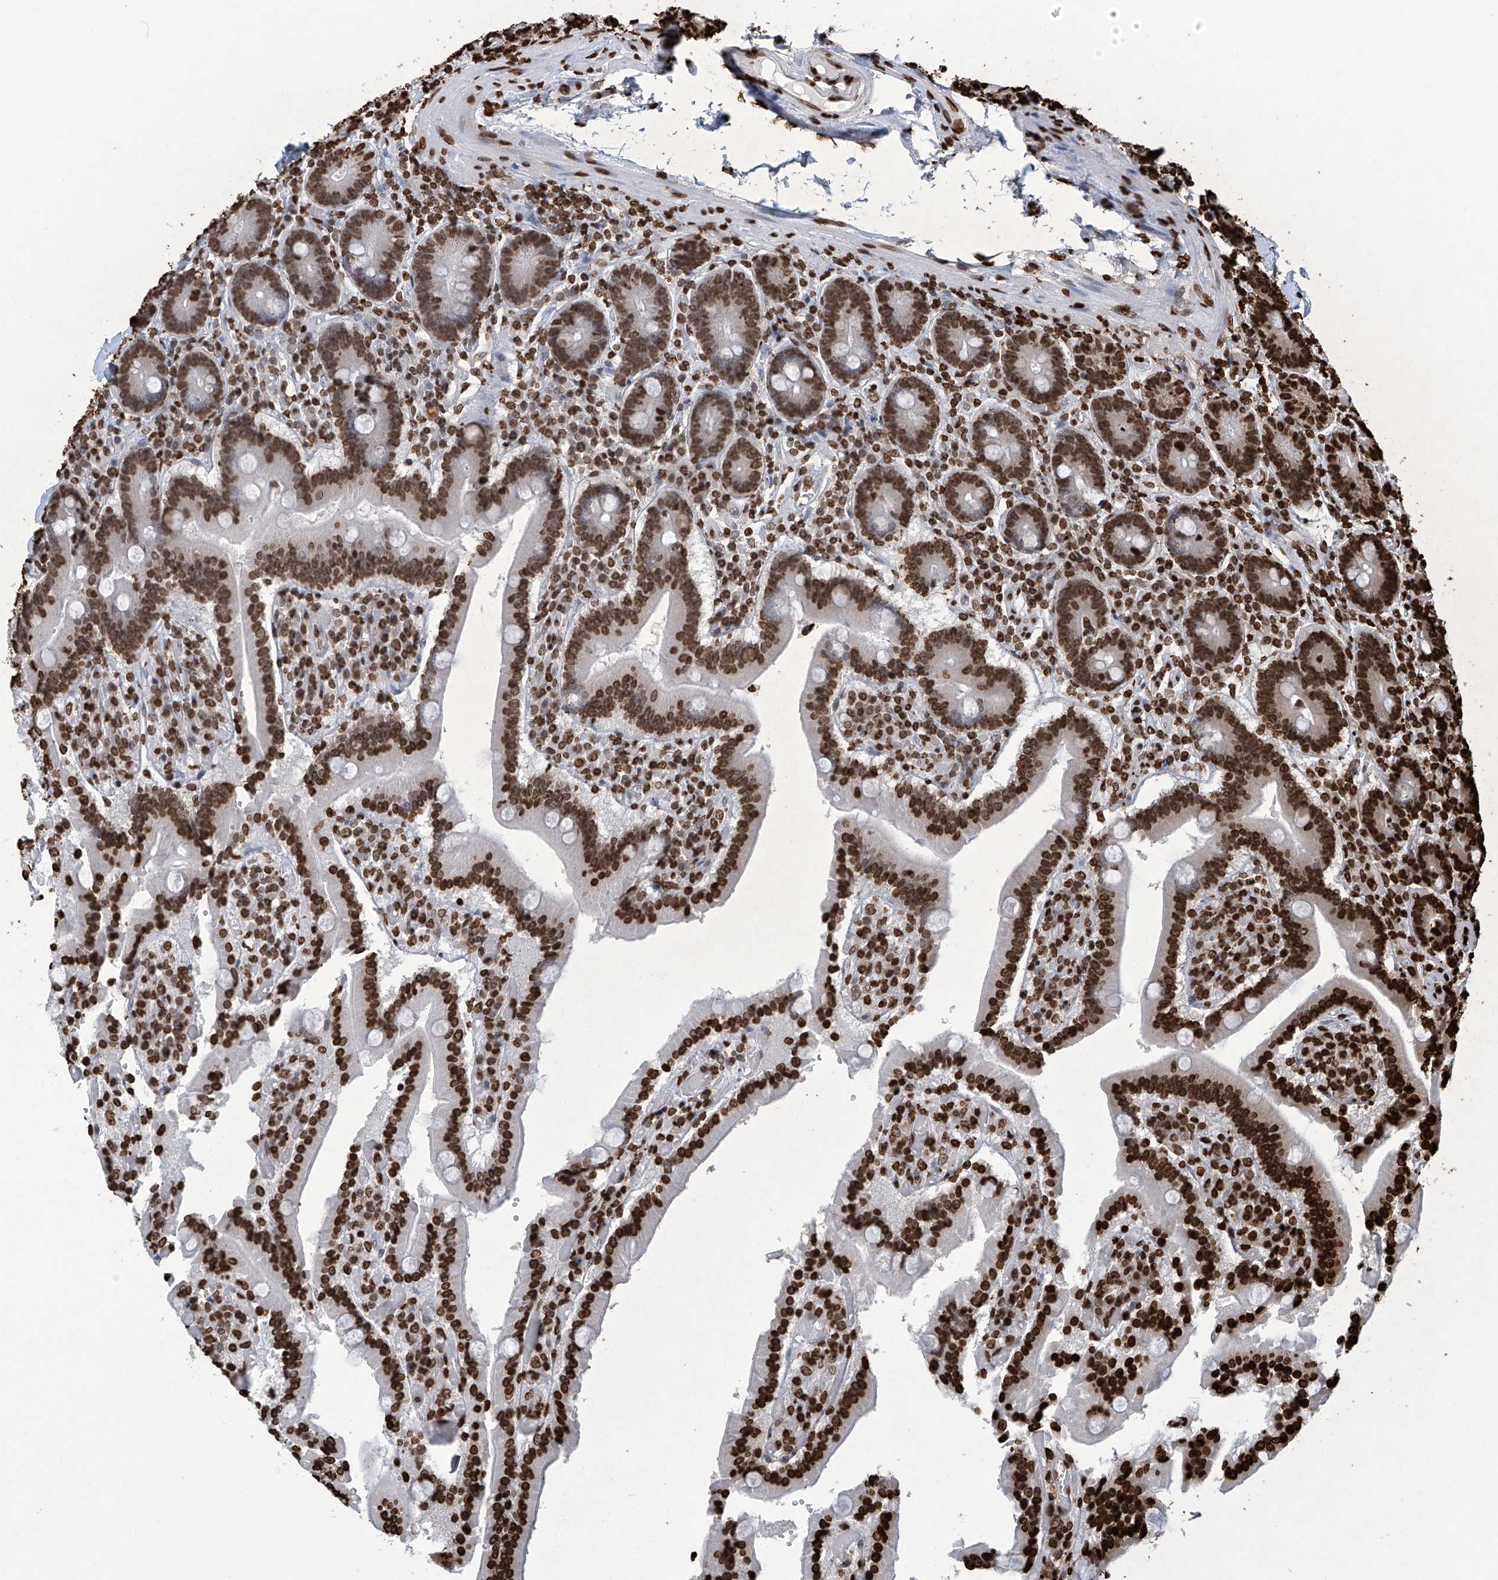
{"staining": {"intensity": "strong", "quantity": ">75%", "location": "nuclear"}, "tissue": "duodenum", "cell_type": "Glandular cells", "image_type": "normal", "snomed": [{"axis": "morphology", "description": "Normal tissue, NOS"}, {"axis": "topography", "description": "Duodenum"}], "caption": "IHC photomicrograph of benign human duodenum stained for a protein (brown), which exhibits high levels of strong nuclear expression in approximately >75% of glandular cells.", "gene": "H3", "patient": {"sex": "female", "age": 62}}